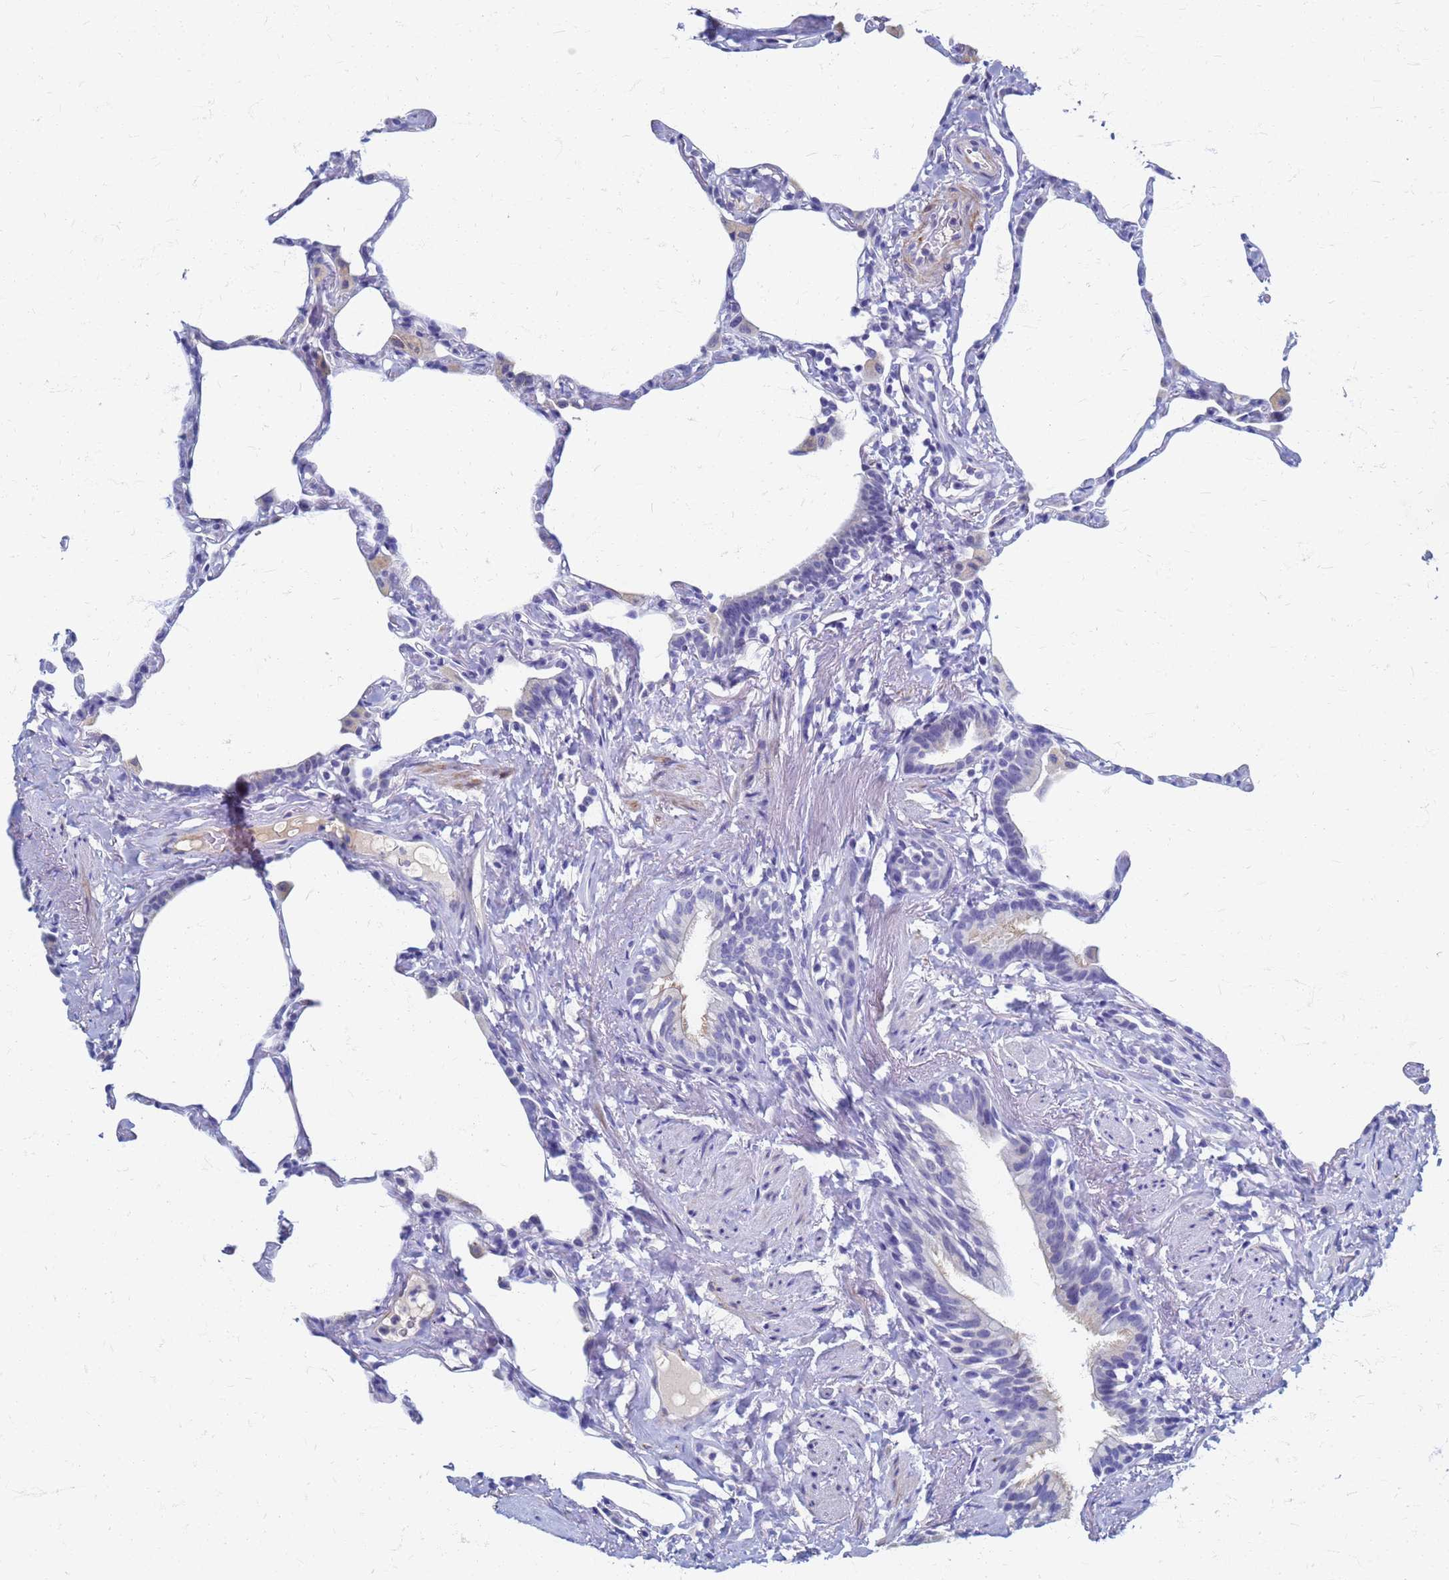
{"staining": {"intensity": "moderate", "quantity": "<25%", "location": "cytoplasmic/membranous"}, "tissue": "lung", "cell_type": "Alveolar cells", "image_type": "normal", "snomed": [{"axis": "morphology", "description": "Normal tissue, NOS"}, {"axis": "topography", "description": "Lung"}], "caption": "DAB (3,3'-diaminobenzidine) immunohistochemical staining of normal human lung reveals moderate cytoplasmic/membranous protein positivity in about <25% of alveolar cells.", "gene": "ATPAF1", "patient": {"sex": "male", "age": 65}}